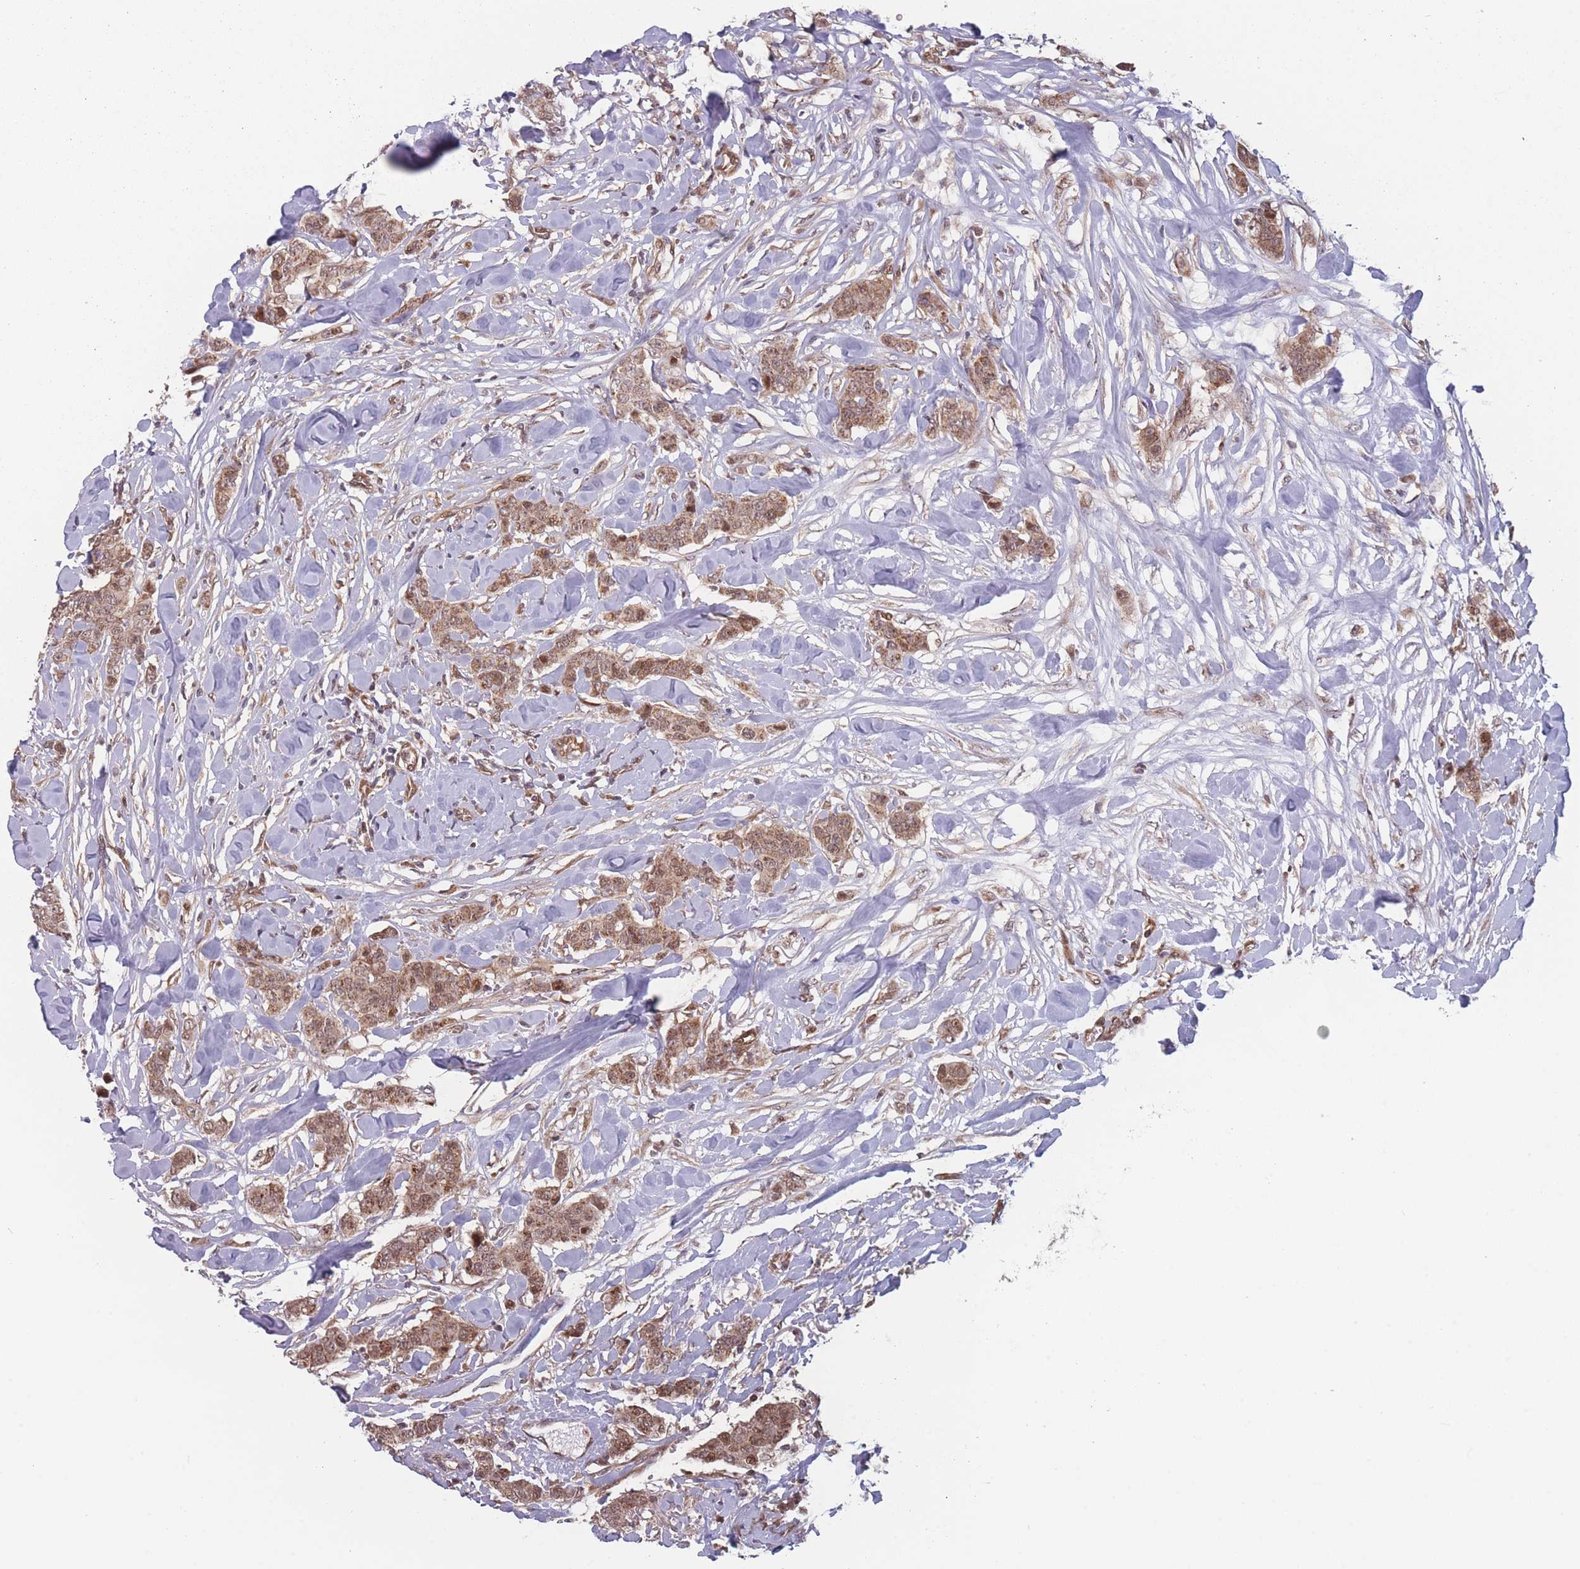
{"staining": {"intensity": "moderate", "quantity": ">75%", "location": "cytoplasmic/membranous,nuclear"}, "tissue": "breast cancer", "cell_type": "Tumor cells", "image_type": "cancer", "snomed": [{"axis": "morphology", "description": "Duct carcinoma"}, {"axis": "topography", "description": "Breast"}], "caption": "Immunohistochemistry (IHC) photomicrograph of human breast cancer (infiltrating ductal carcinoma) stained for a protein (brown), which shows medium levels of moderate cytoplasmic/membranous and nuclear staining in approximately >75% of tumor cells.", "gene": "RPS18", "patient": {"sex": "female", "age": 40}}